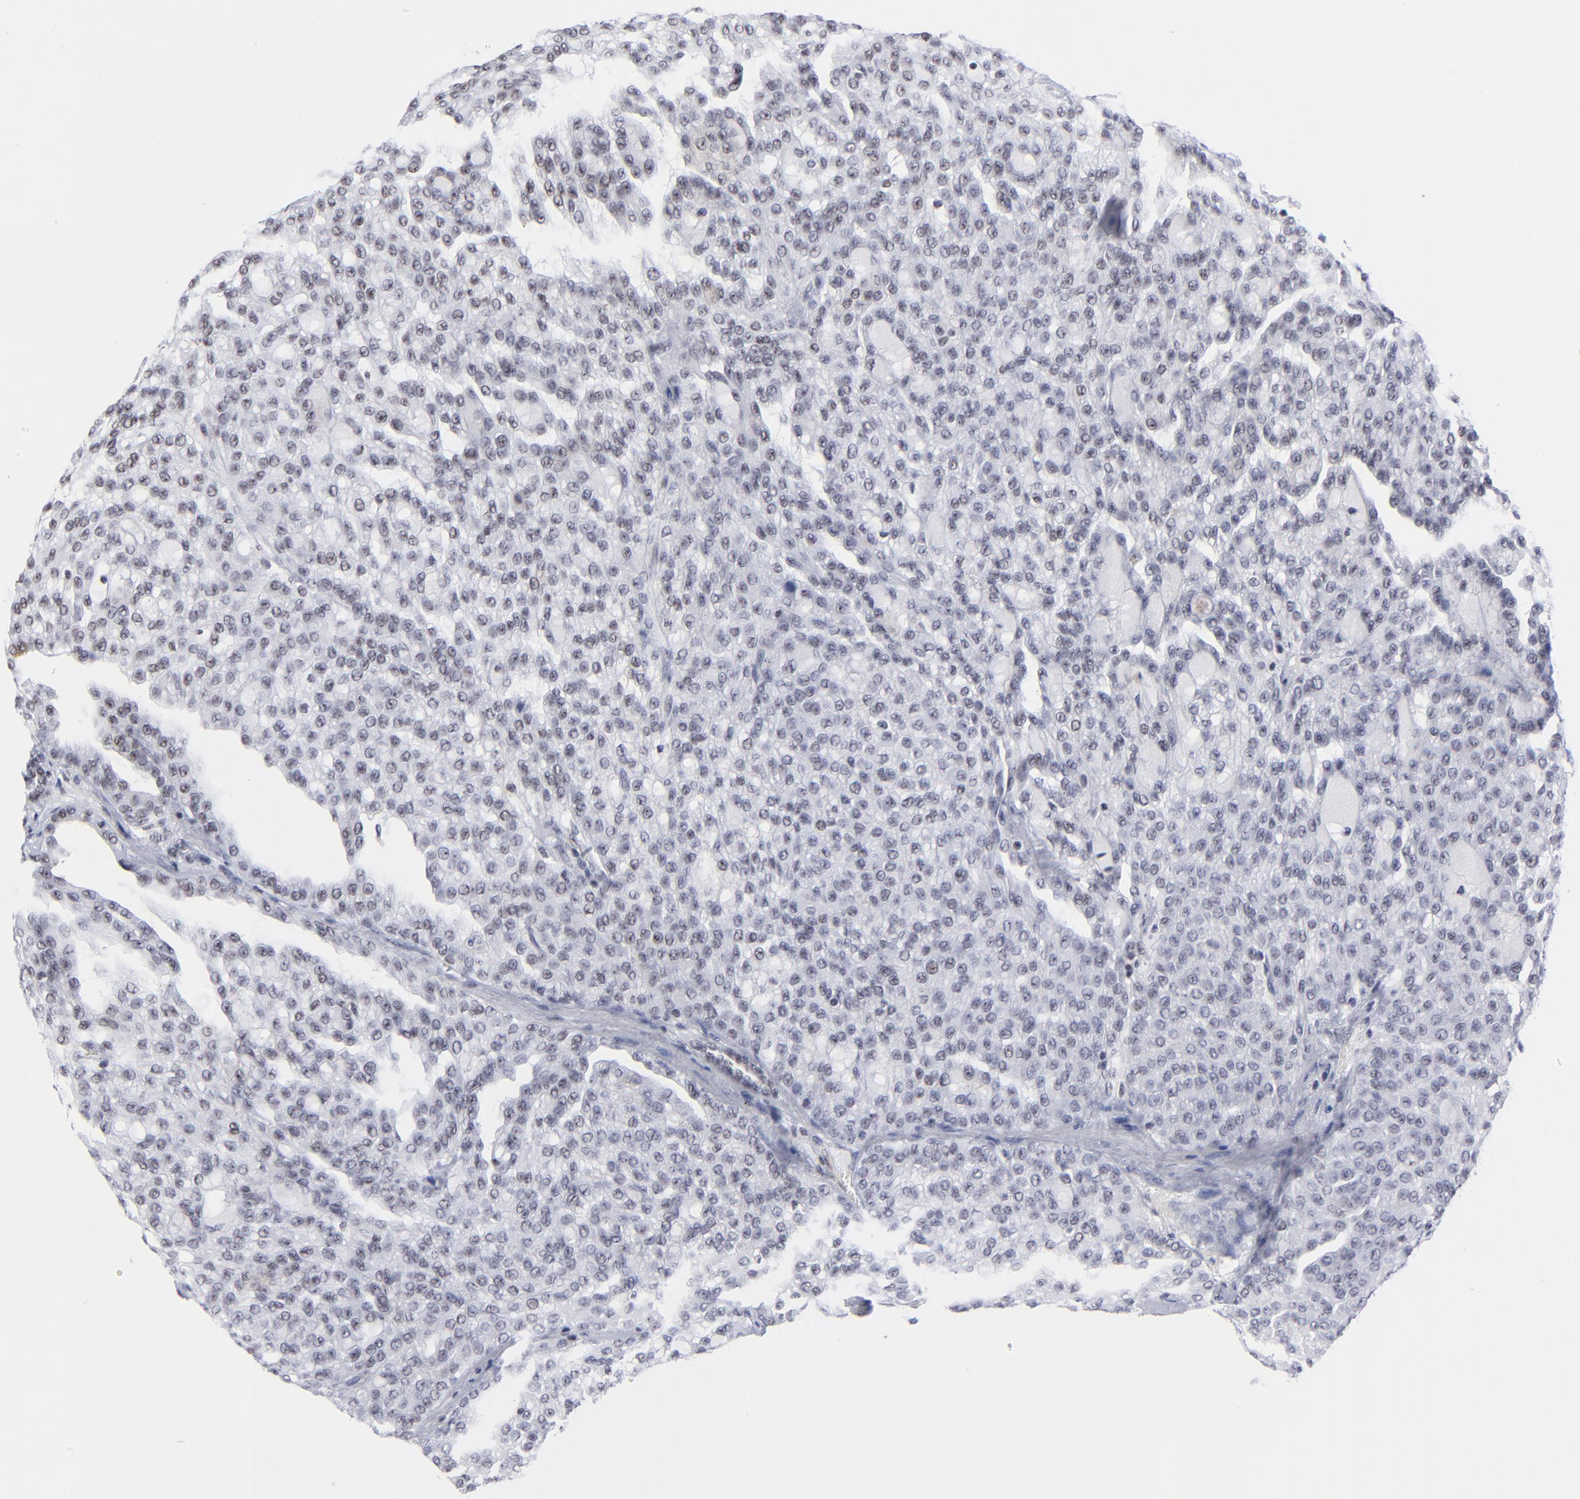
{"staining": {"intensity": "negative", "quantity": "none", "location": "none"}, "tissue": "renal cancer", "cell_type": "Tumor cells", "image_type": "cancer", "snomed": [{"axis": "morphology", "description": "Adenocarcinoma, NOS"}, {"axis": "topography", "description": "Kidney"}], "caption": "Tumor cells show no significant protein expression in adenocarcinoma (renal). (Immunohistochemistry, brightfield microscopy, high magnification).", "gene": "SP2", "patient": {"sex": "male", "age": 63}}